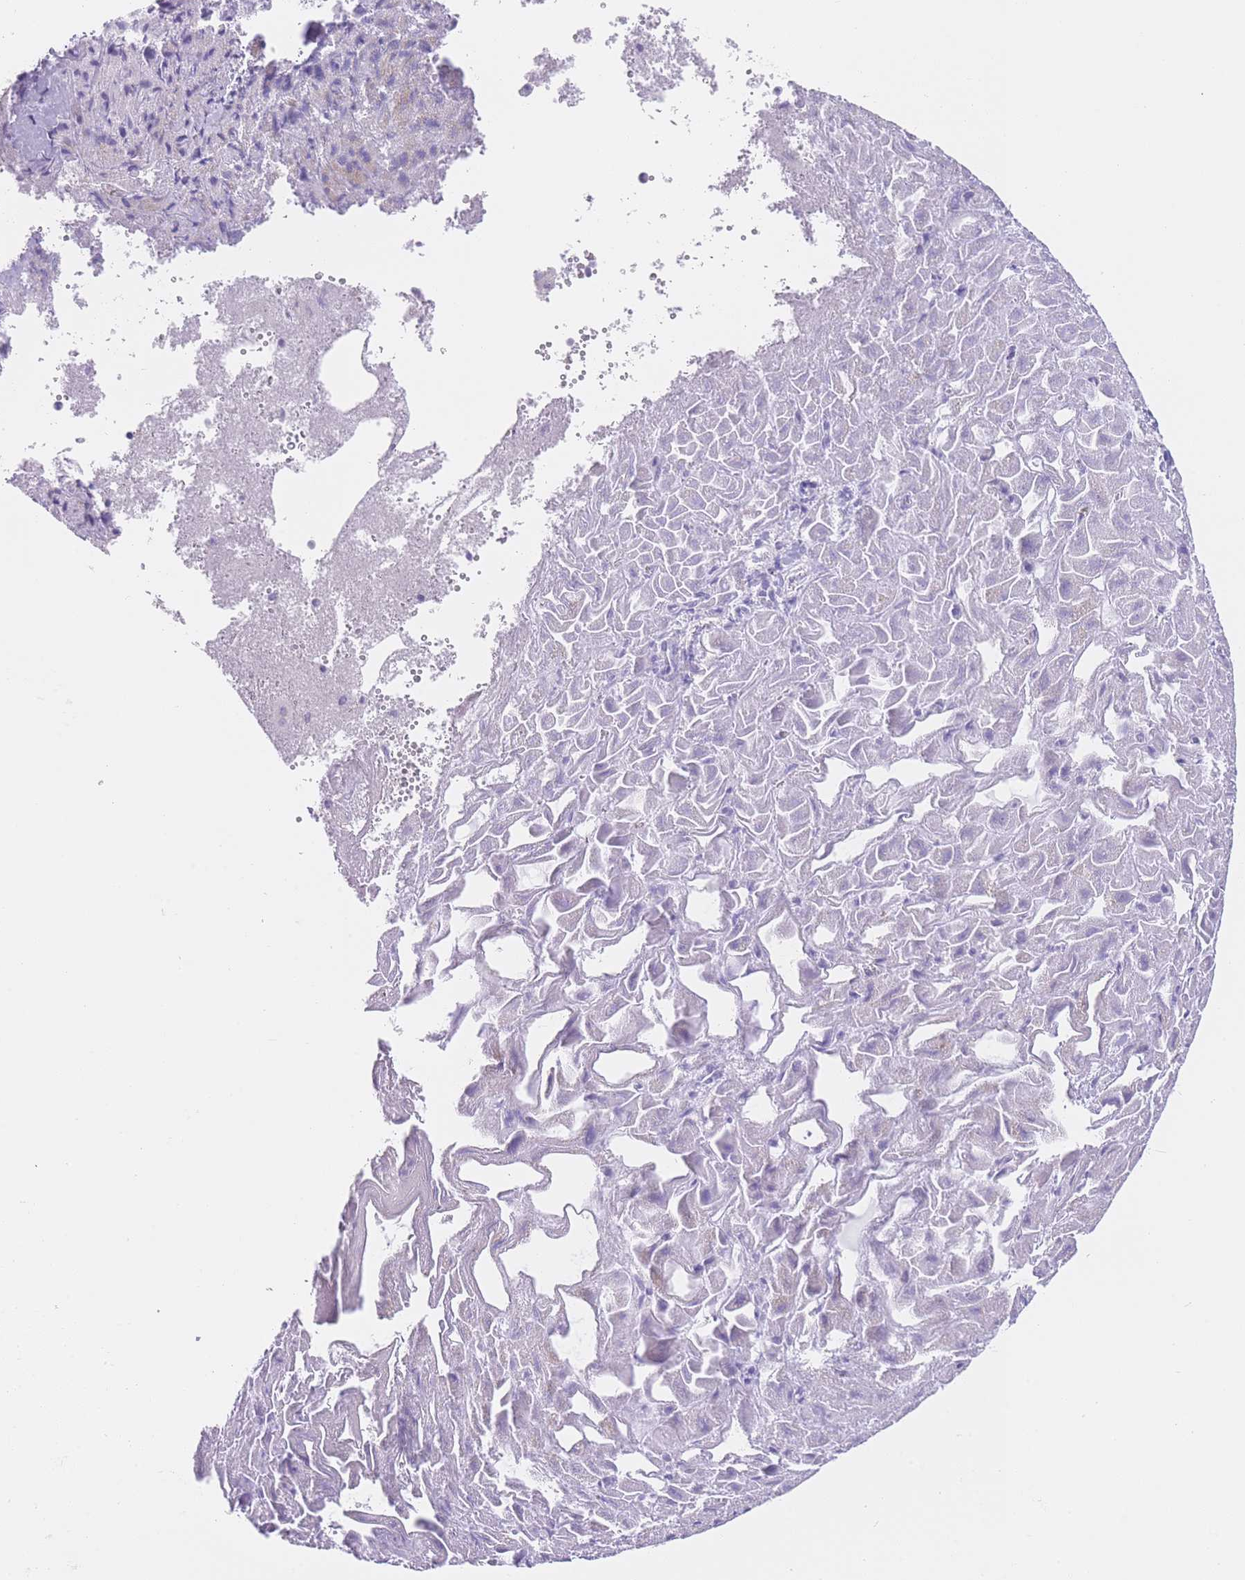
{"staining": {"intensity": "negative", "quantity": "none", "location": "none"}, "tissue": "liver cancer", "cell_type": "Tumor cells", "image_type": "cancer", "snomed": [{"axis": "morphology", "description": "Carcinoma, Hepatocellular, NOS"}, {"axis": "topography", "description": "Liver"}], "caption": "Liver cancer stained for a protein using immunohistochemistry demonstrates no positivity tumor cells.", "gene": "OR11H12", "patient": {"sex": "female", "age": 58}}